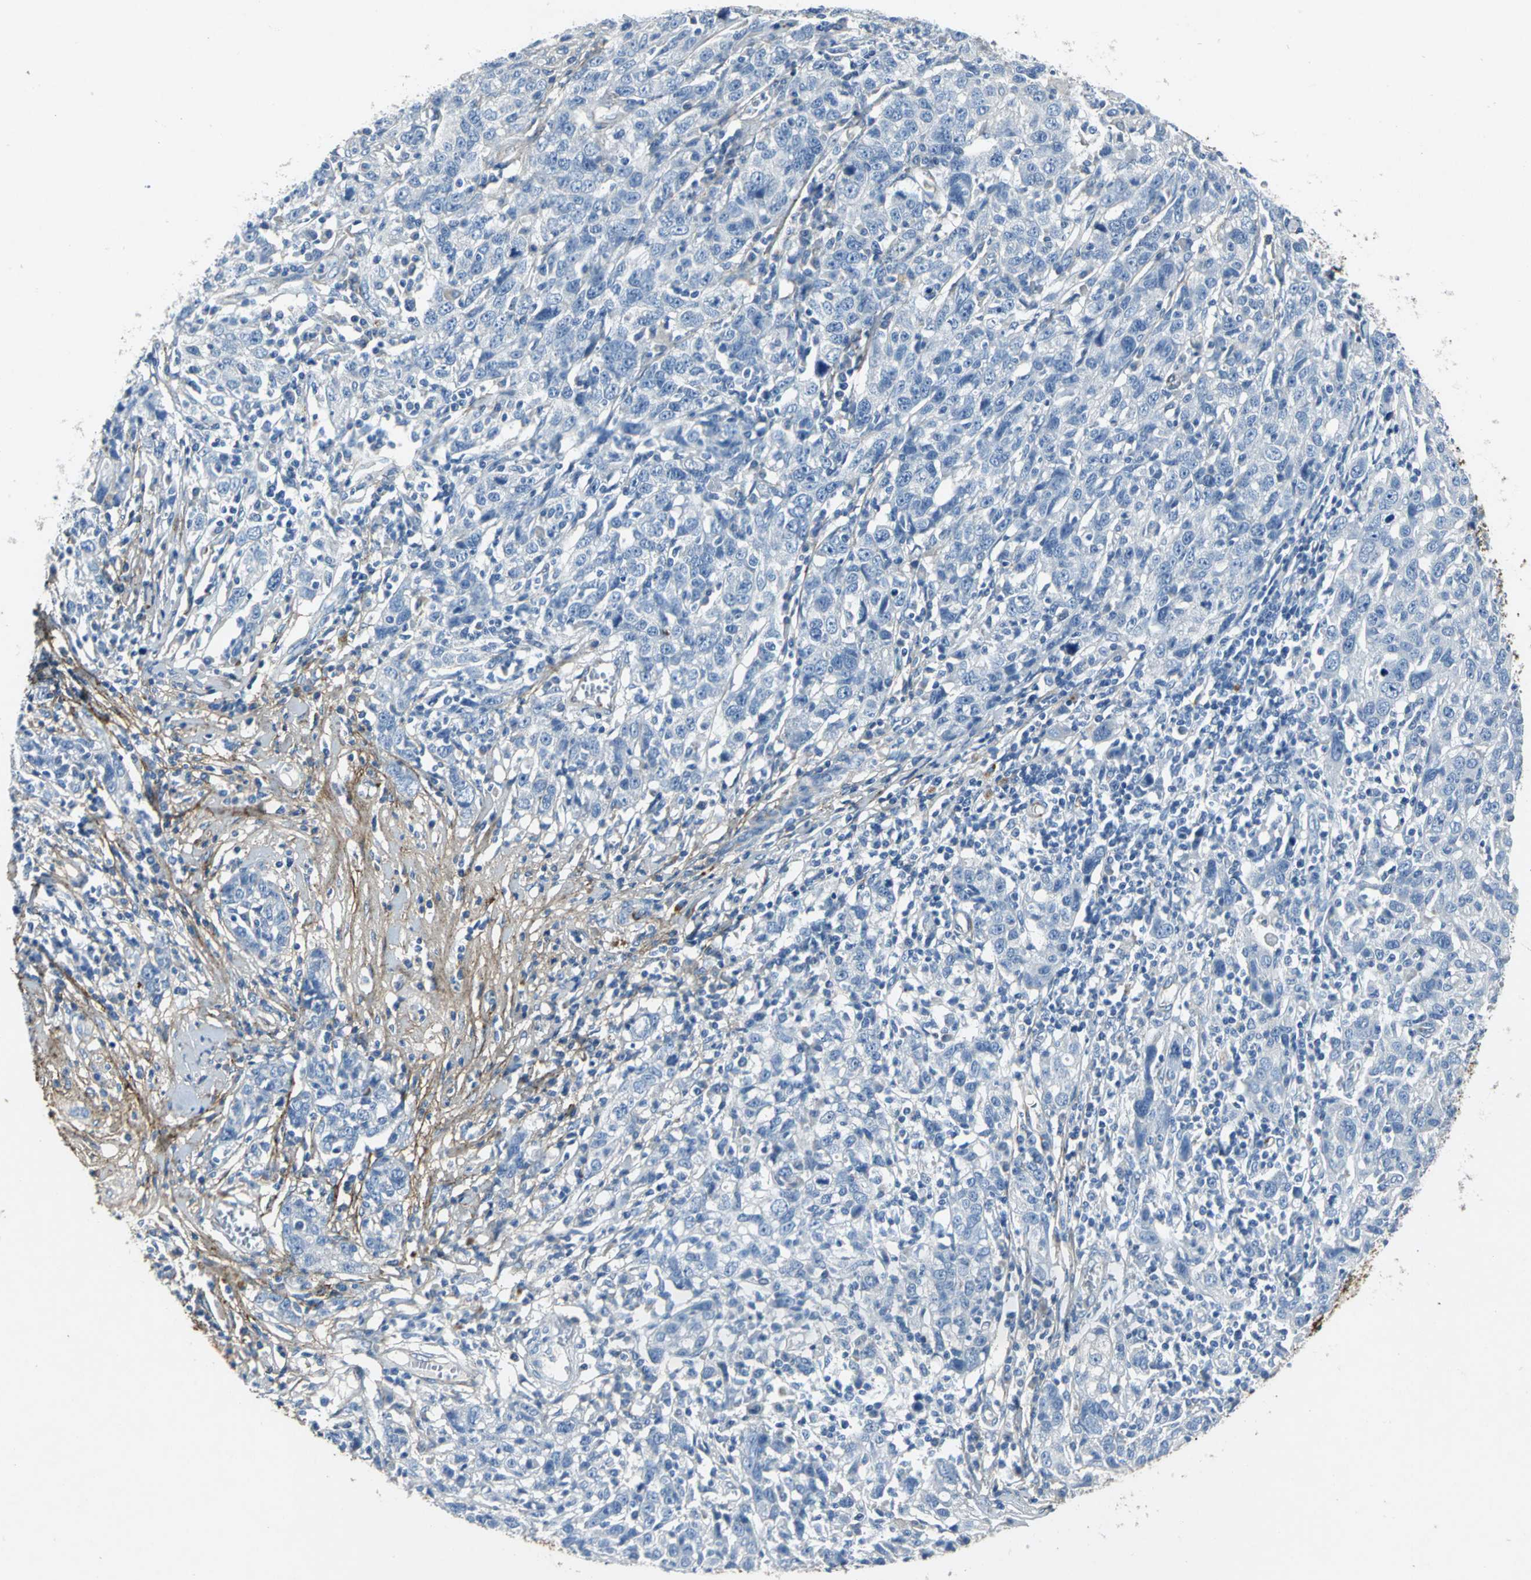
{"staining": {"intensity": "negative", "quantity": "none", "location": "none"}, "tissue": "ovarian cancer", "cell_type": "Tumor cells", "image_type": "cancer", "snomed": [{"axis": "morphology", "description": "Cystadenocarcinoma, serous, NOS"}, {"axis": "topography", "description": "Ovary"}], "caption": "The histopathology image demonstrates no significant positivity in tumor cells of ovarian cancer (serous cystadenocarcinoma).", "gene": "EFNB3", "patient": {"sex": "female", "age": 71}}